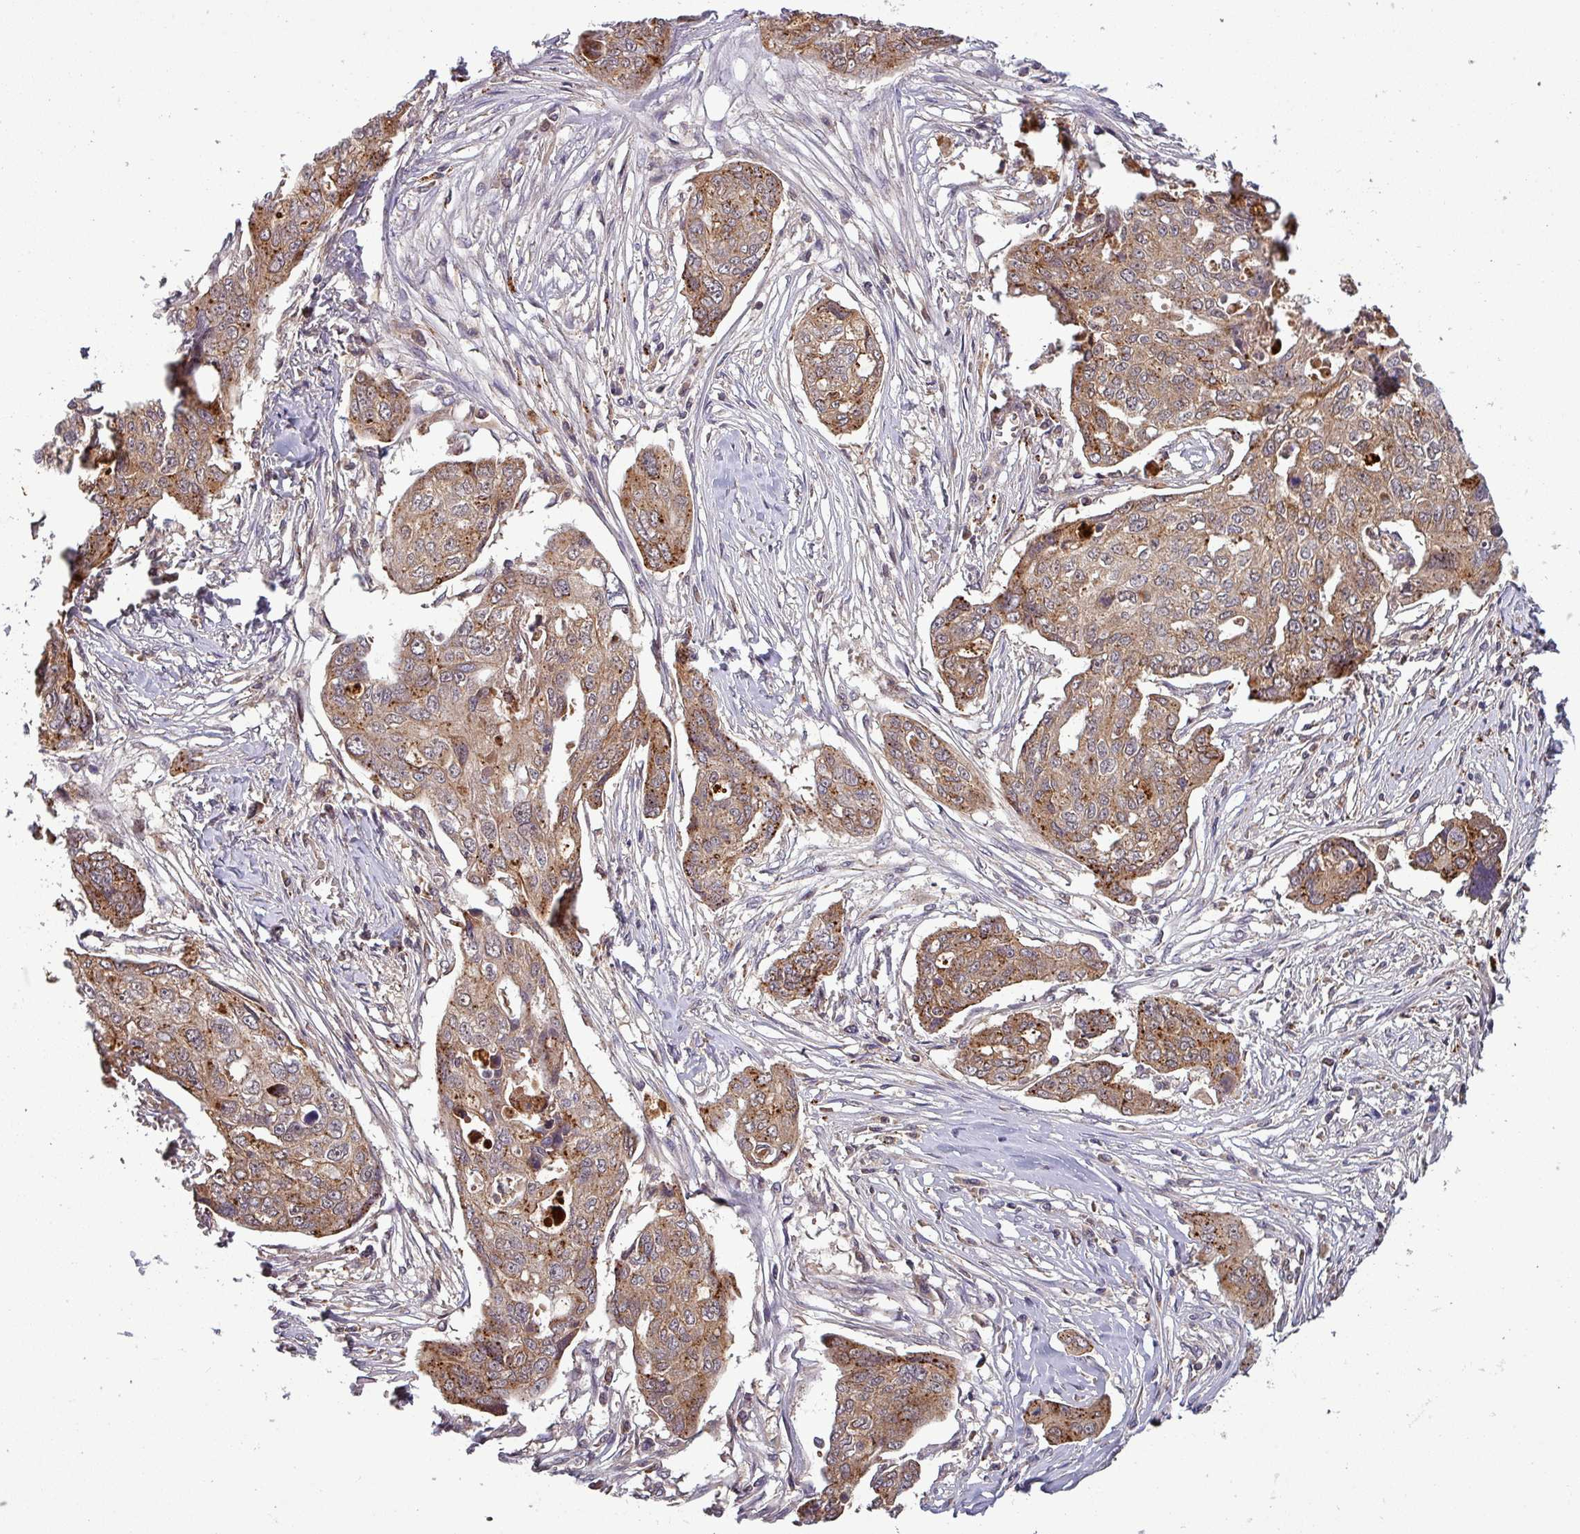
{"staining": {"intensity": "moderate", "quantity": ">75%", "location": "cytoplasmic/membranous"}, "tissue": "ovarian cancer", "cell_type": "Tumor cells", "image_type": "cancer", "snomed": [{"axis": "morphology", "description": "Carcinoma, endometroid"}, {"axis": "topography", "description": "Ovary"}], "caption": "A medium amount of moderate cytoplasmic/membranous positivity is present in about >75% of tumor cells in endometroid carcinoma (ovarian) tissue.", "gene": "PUS1", "patient": {"sex": "female", "age": 70}}